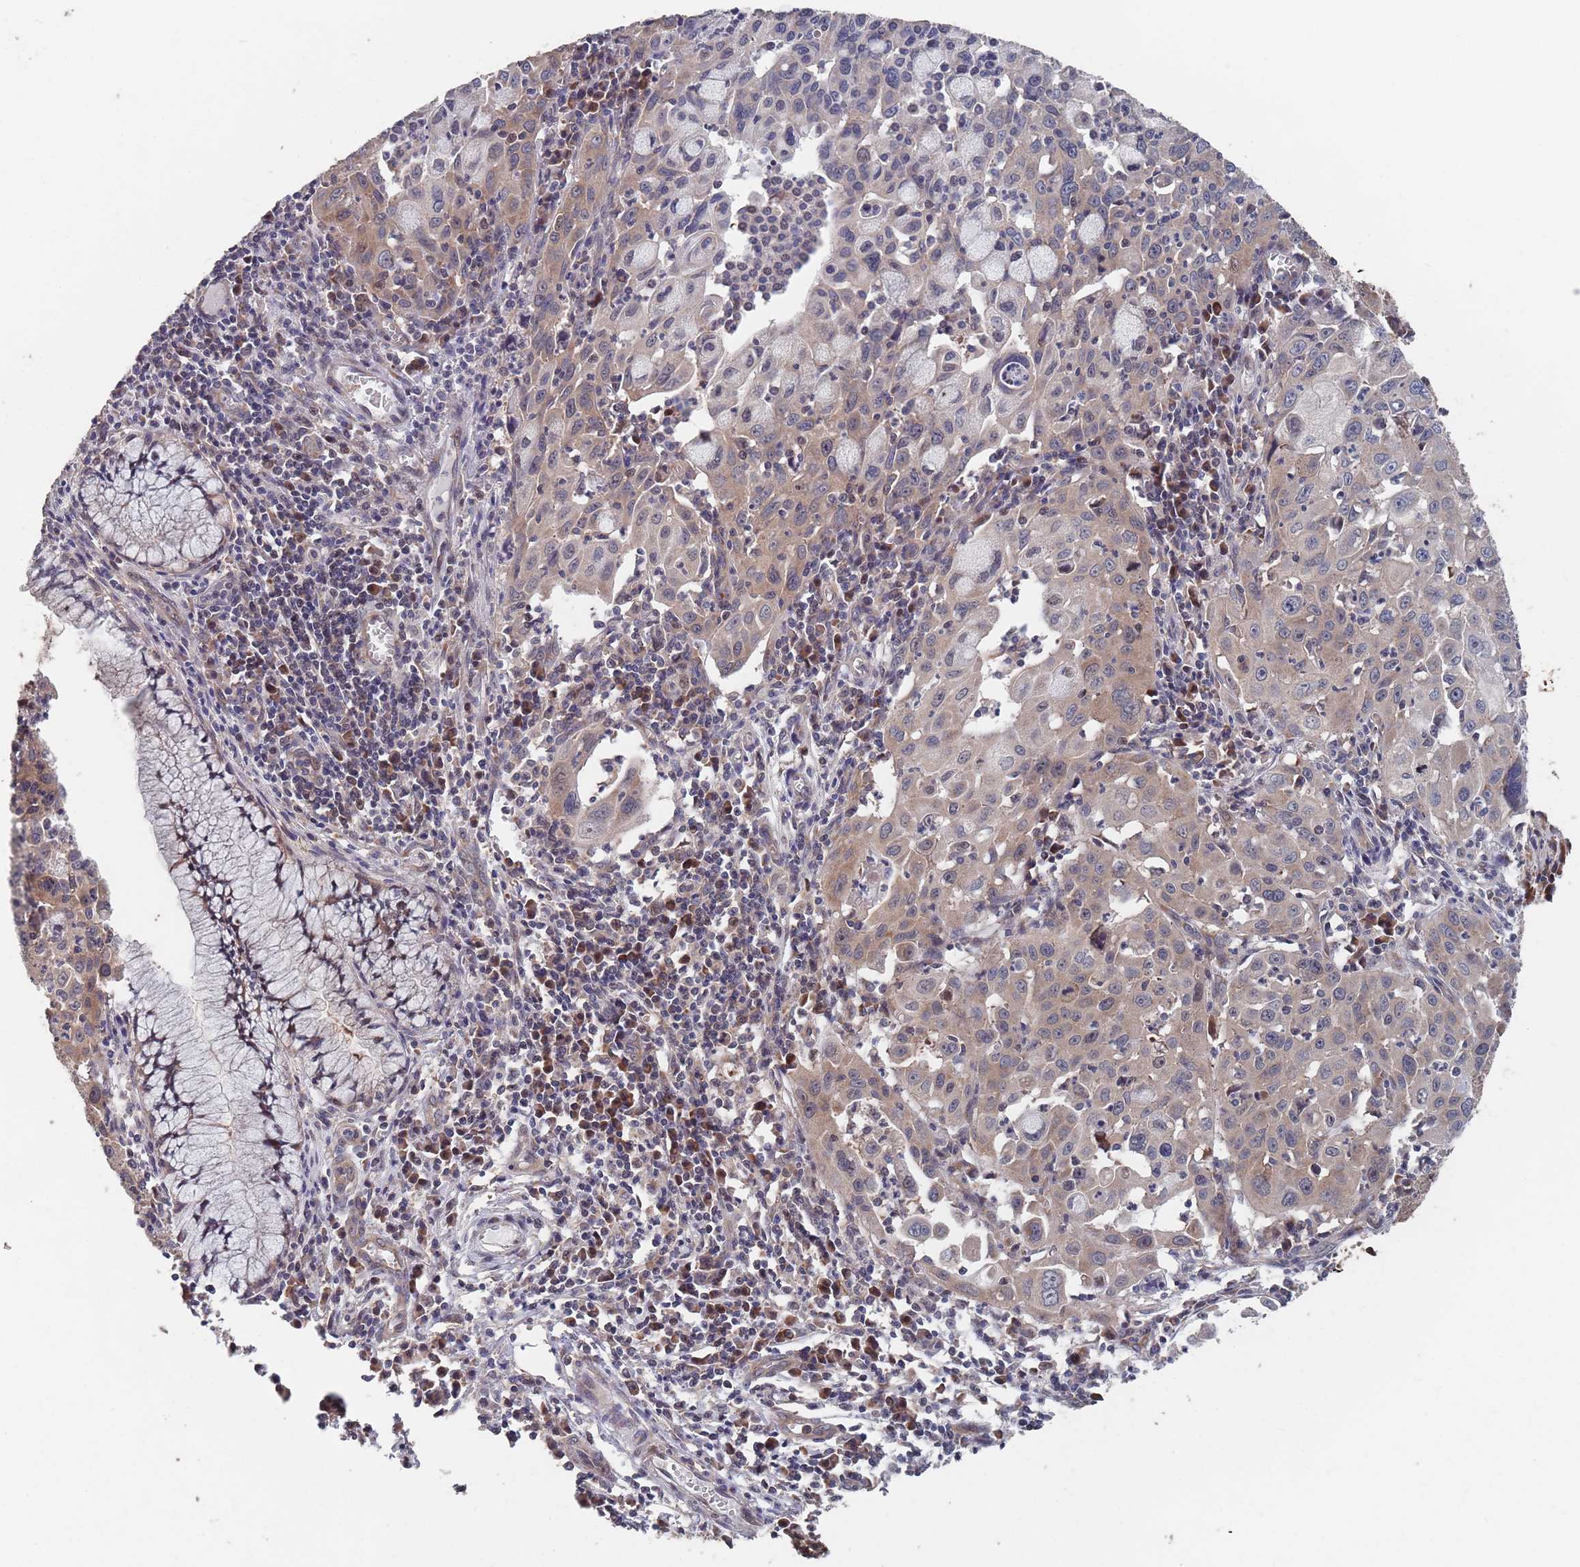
{"staining": {"intensity": "moderate", "quantity": ">75%", "location": "cytoplasmic/membranous"}, "tissue": "cervical cancer", "cell_type": "Tumor cells", "image_type": "cancer", "snomed": [{"axis": "morphology", "description": "Squamous cell carcinoma, NOS"}, {"axis": "topography", "description": "Cervix"}], "caption": "Tumor cells demonstrate medium levels of moderate cytoplasmic/membranous staining in about >75% of cells in human squamous cell carcinoma (cervical).", "gene": "UNC45A", "patient": {"sex": "female", "age": 42}}